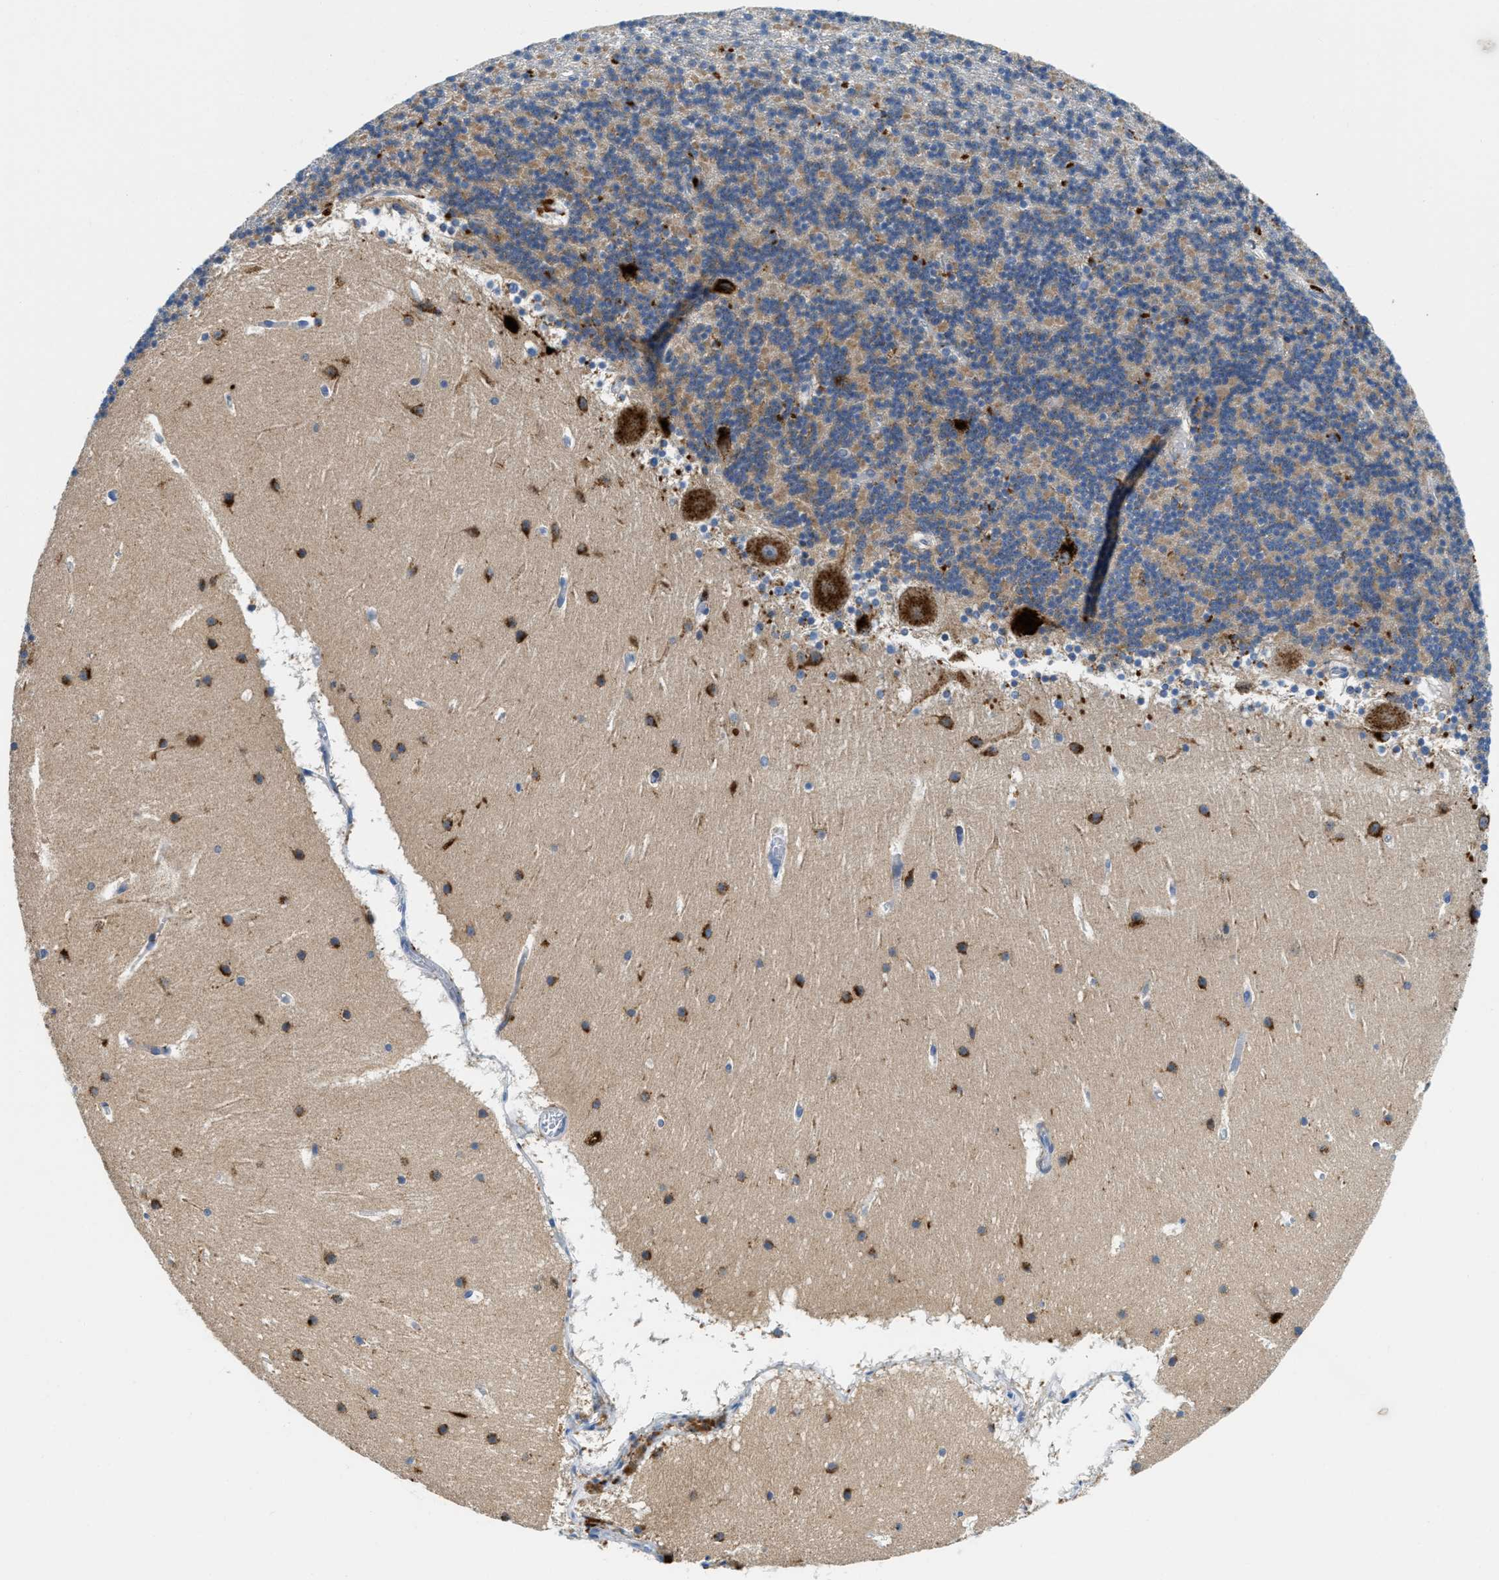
{"staining": {"intensity": "weak", "quantity": "25%-75%", "location": "cytoplasmic/membranous"}, "tissue": "cerebellum", "cell_type": "Cells in granular layer", "image_type": "normal", "snomed": [{"axis": "morphology", "description": "Normal tissue, NOS"}, {"axis": "topography", "description": "Cerebellum"}], "caption": "A high-resolution image shows immunohistochemistry (IHC) staining of unremarkable cerebellum, which exhibits weak cytoplasmic/membranous positivity in approximately 25%-75% of cells in granular layer.", "gene": "TSPAN3", "patient": {"sex": "male", "age": 45}}